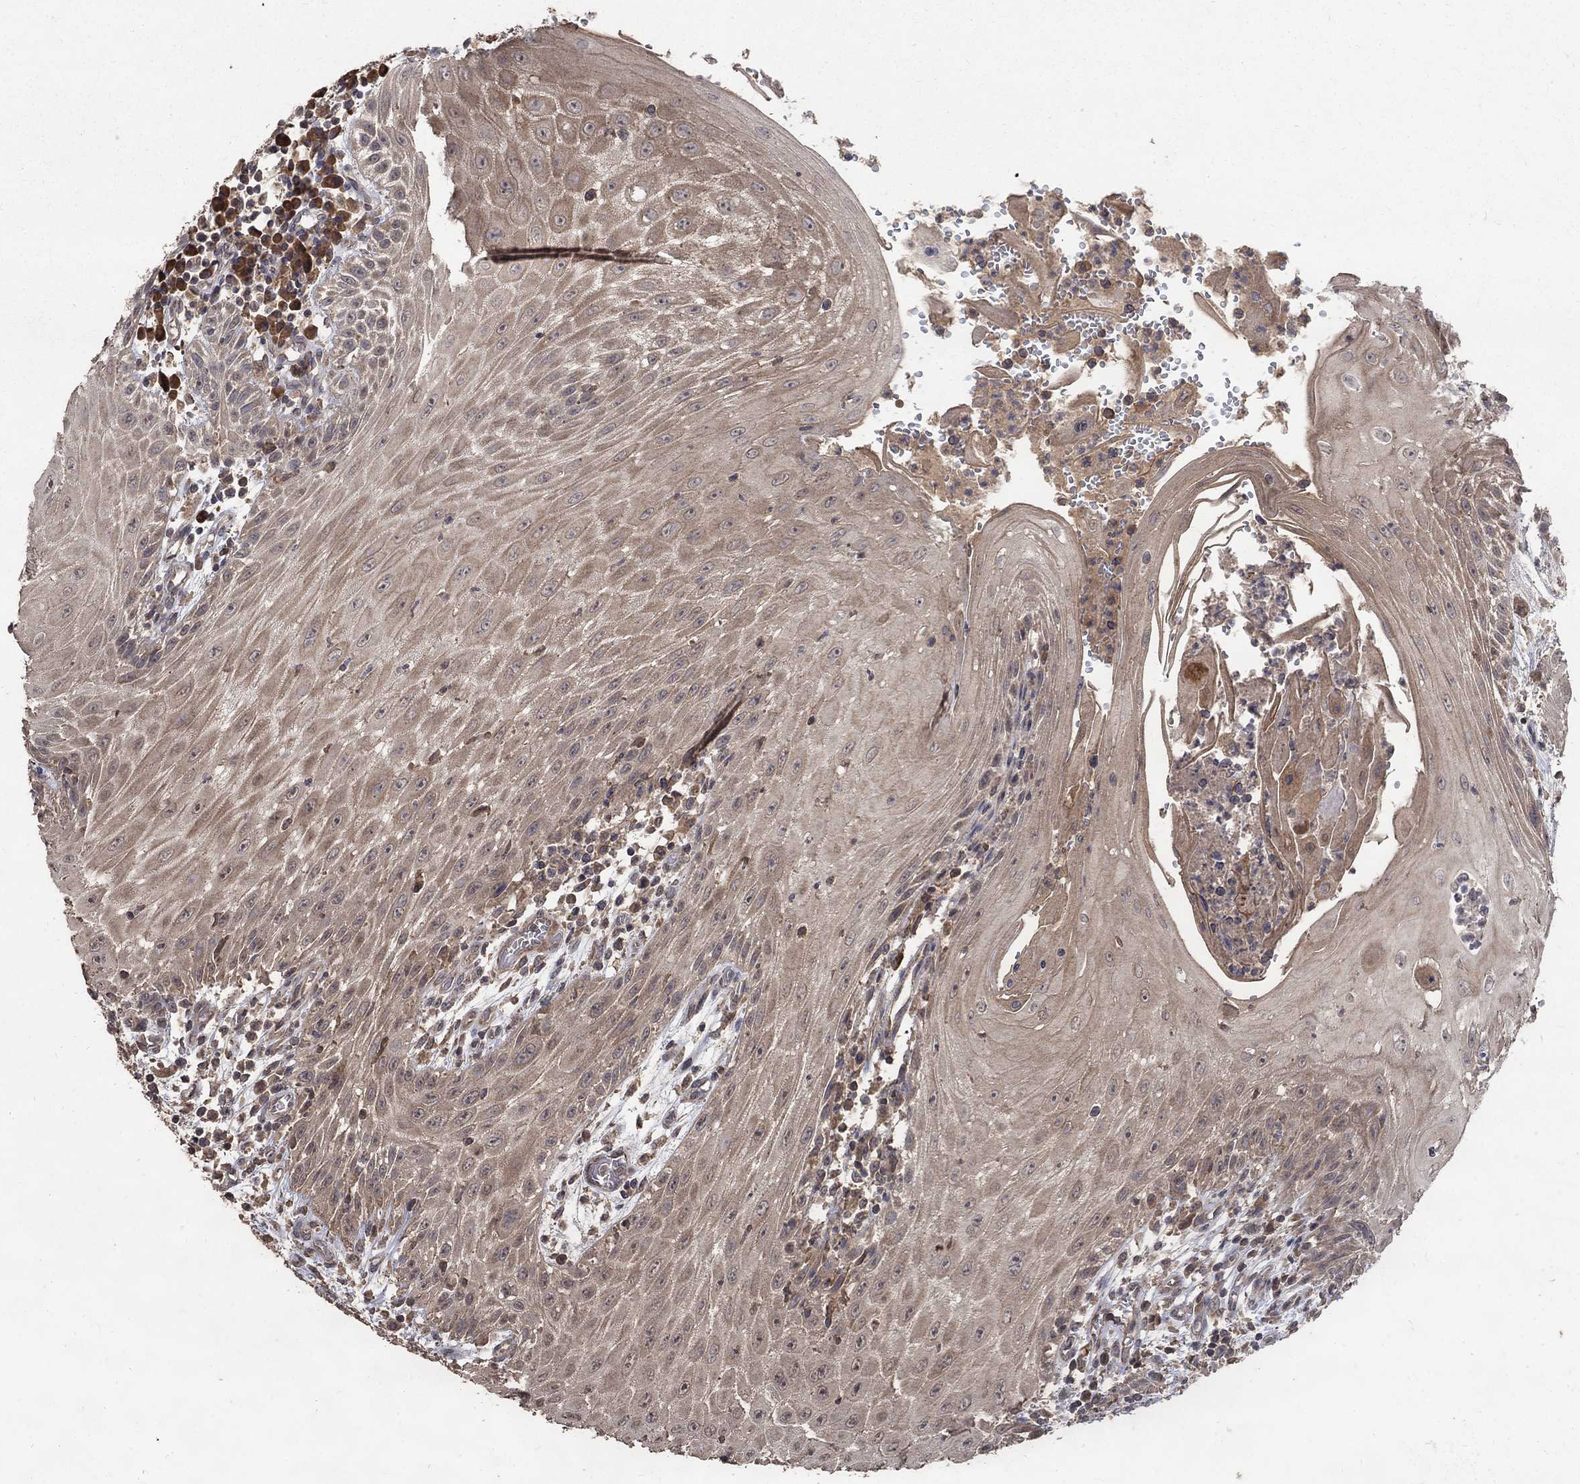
{"staining": {"intensity": "weak", "quantity": ">75%", "location": "cytoplasmic/membranous"}, "tissue": "head and neck cancer", "cell_type": "Tumor cells", "image_type": "cancer", "snomed": [{"axis": "morphology", "description": "Squamous cell carcinoma, NOS"}, {"axis": "topography", "description": "Oral tissue"}, {"axis": "topography", "description": "Head-Neck"}], "caption": "Tumor cells exhibit low levels of weak cytoplasmic/membranous positivity in about >75% of cells in squamous cell carcinoma (head and neck). Using DAB (brown) and hematoxylin (blue) stains, captured at high magnification using brightfield microscopy.", "gene": "C17orf75", "patient": {"sex": "male", "age": 58}}